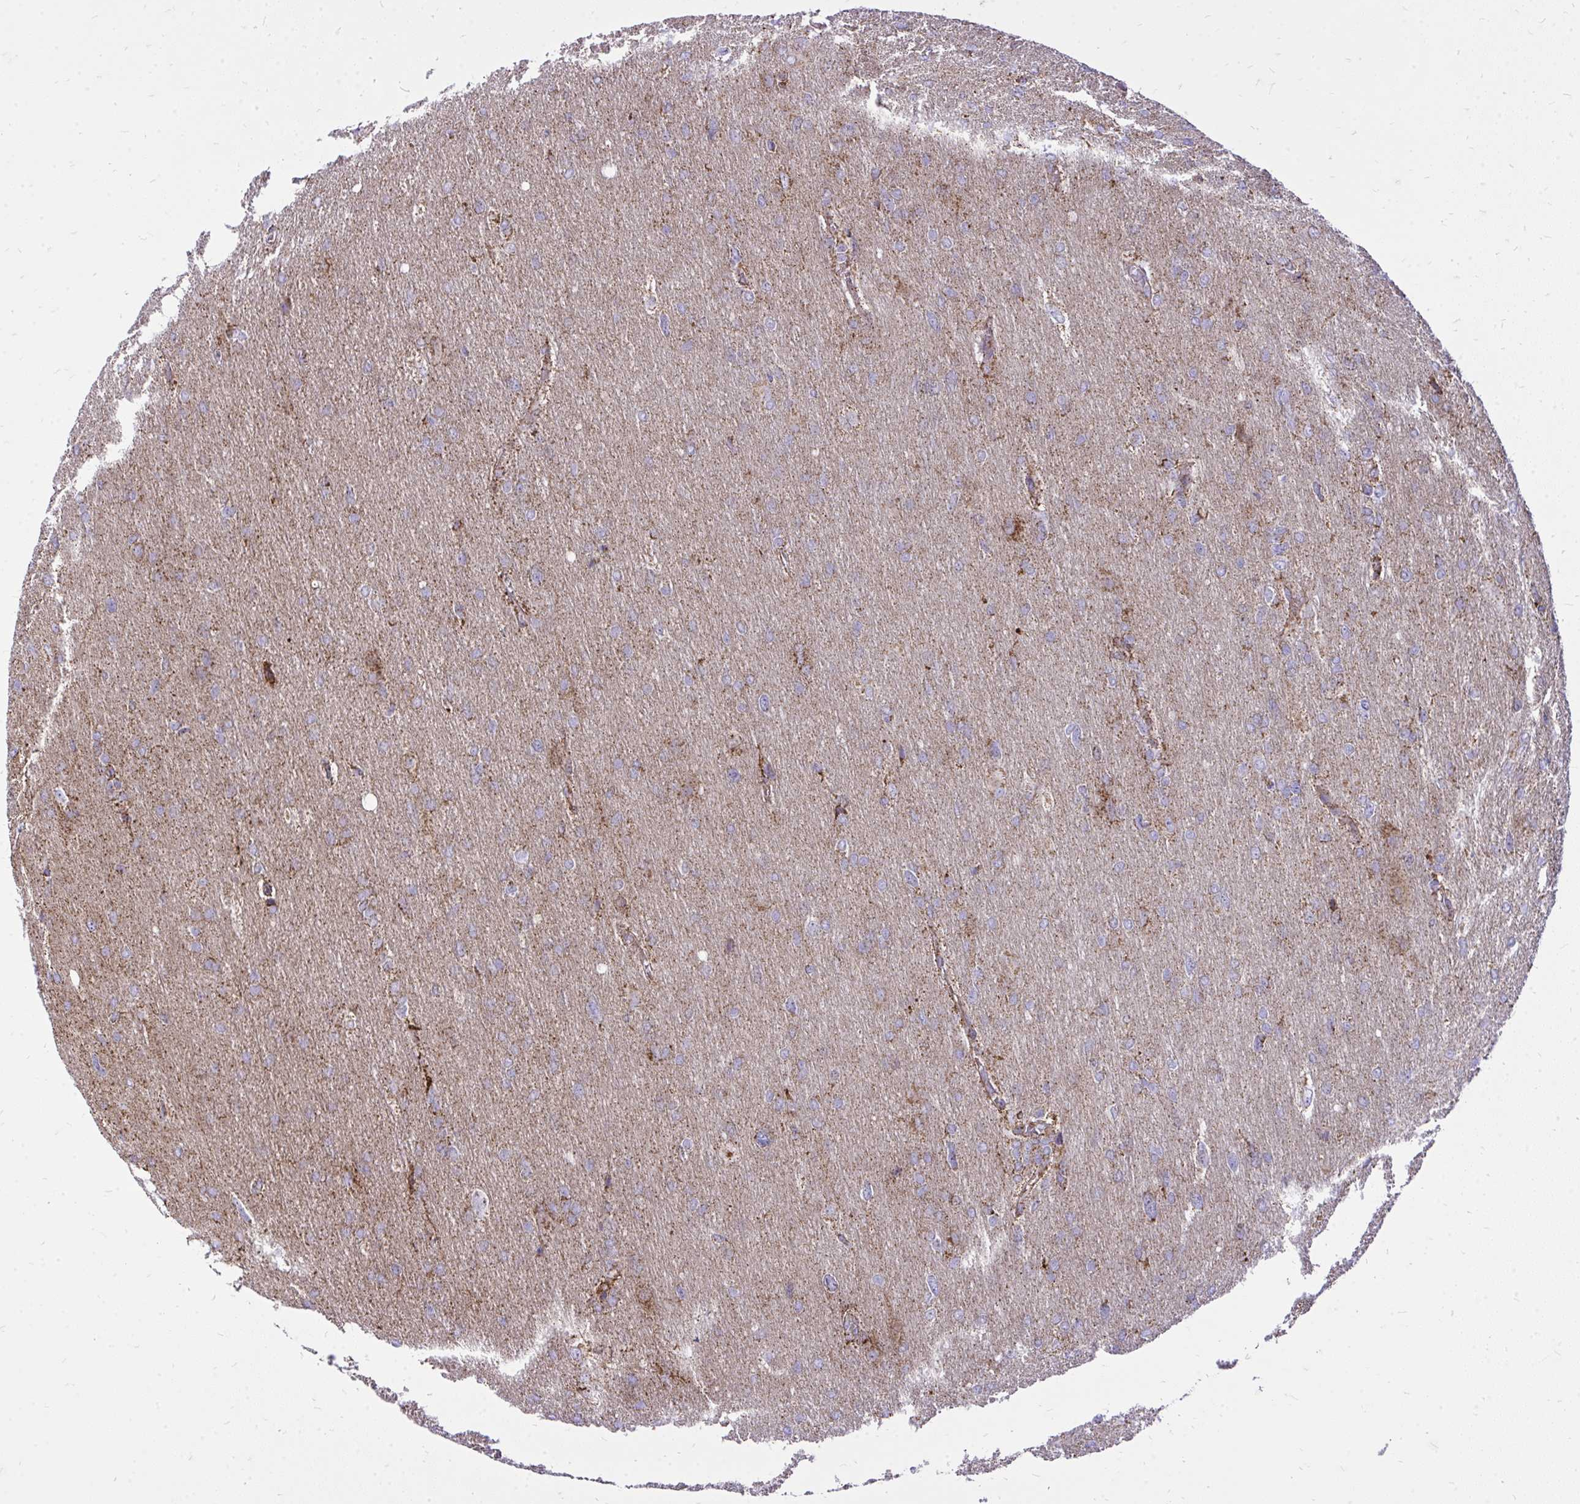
{"staining": {"intensity": "weak", "quantity": "<25%", "location": "cytoplasmic/membranous"}, "tissue": "glioma", "cell_type": "Tumor cells", "image_type": "cancer", "snomed": [{"axis": "morphology", "description": "Glioma, malignant, High grade"}, {"axis": "topography", "description": "Brain"}], "caption": "Immunohistochemistry image of glioma stained for a protein (brown), which exhibits no expression in tumor cells.", "gene": "SPTBN2", "patient": {"sex": "male", "age": 53}}